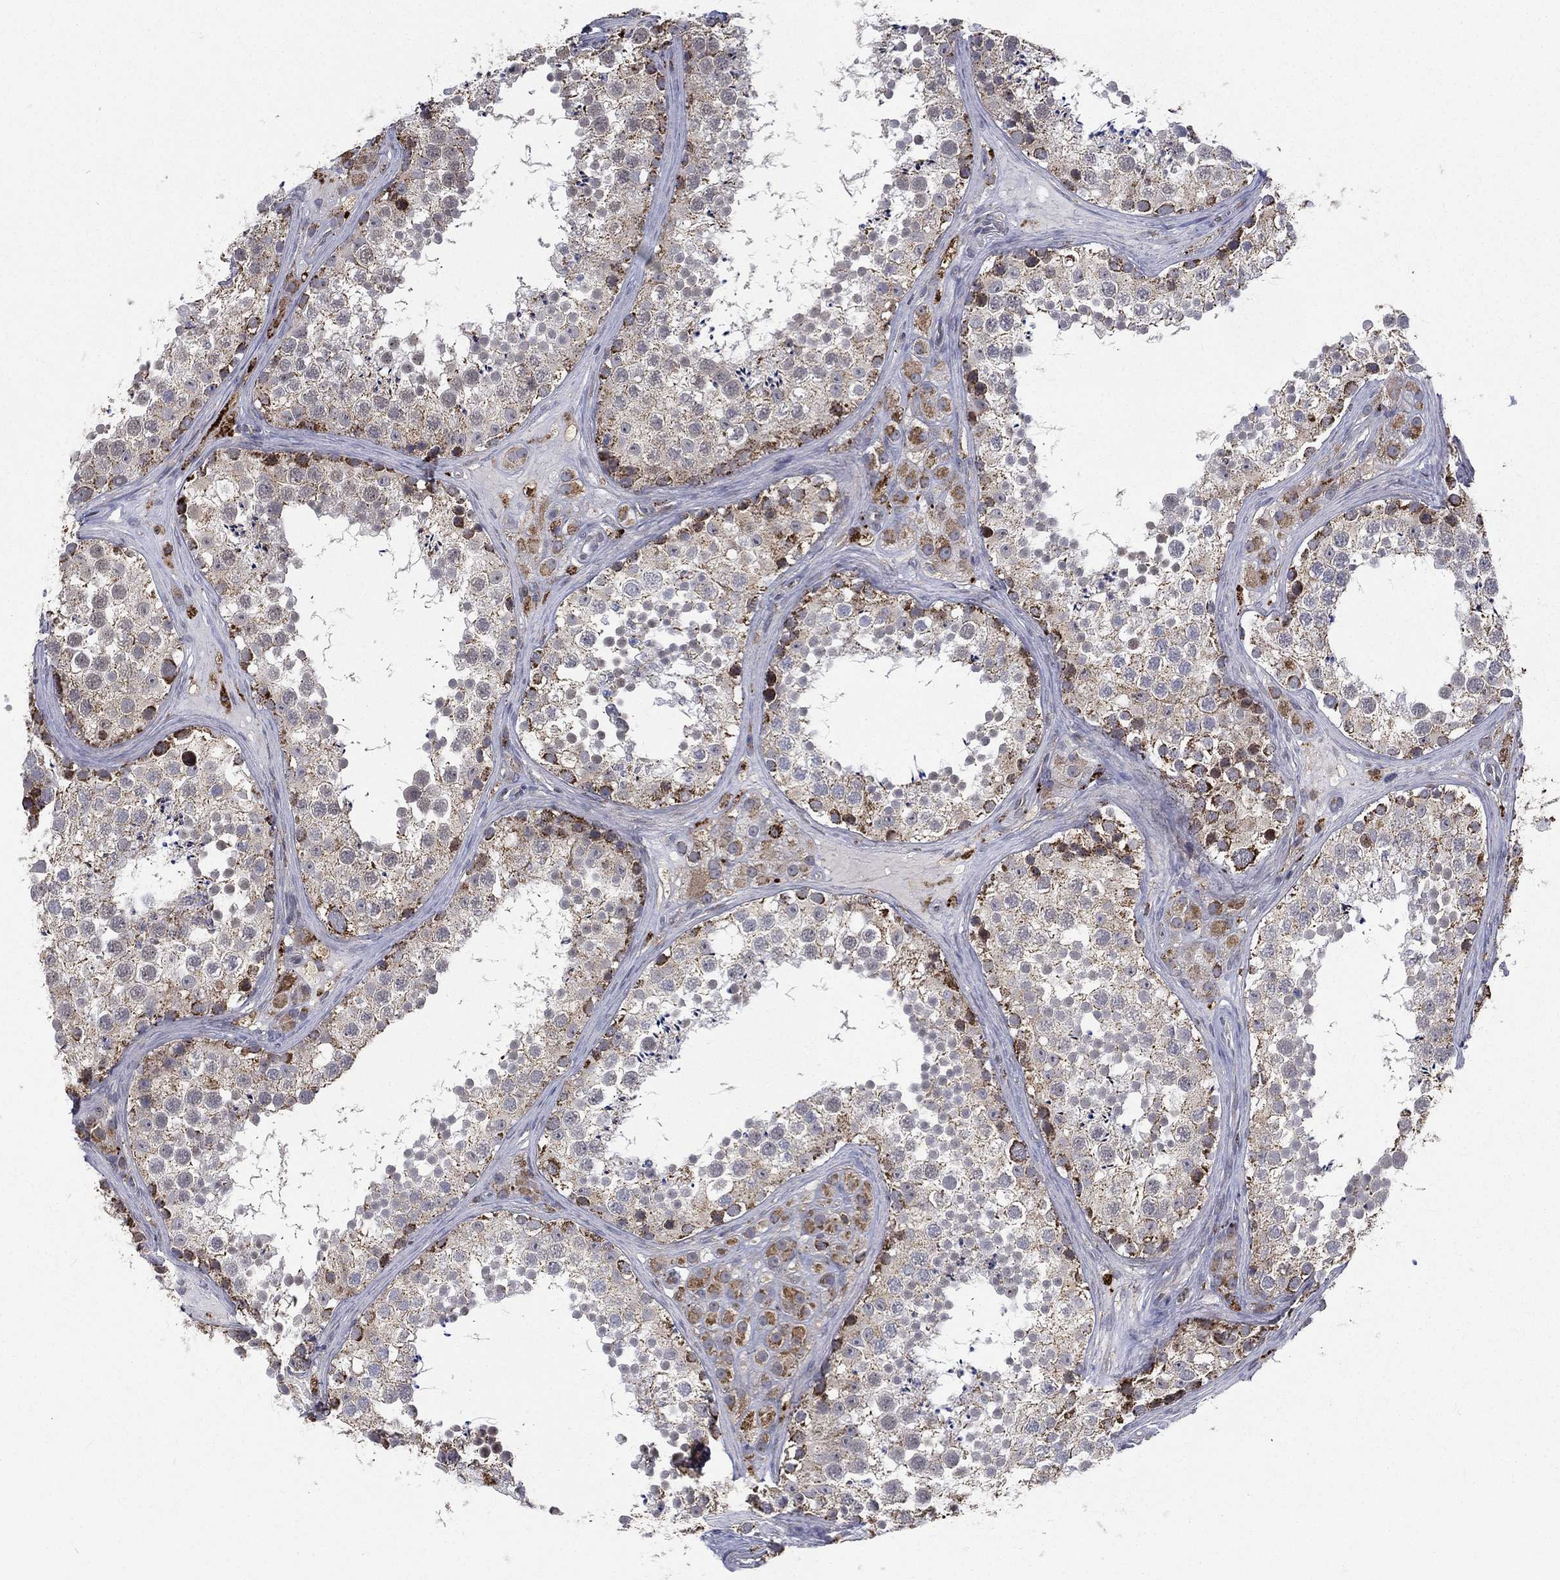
{"staining": {"intensity": "strong", "quantity": "<25%", "location": "cytoplasmic/membranous"}, "tissue": "testis", "cell_type": "Cells in seminiferous ducts", "image_type": "normal", "snomed": [{"axis": "morphology", "description": "Normal tissue, NOS"}, {"axis": "topography", "description": "Testis"}], "caption": "Immunohistochemical staining of benign human testis displays medium levels of strong cytoplasmic/membranous positivity in approximately <25% of cells in seminiferous ducts.", "gene": "RIN3", "patient": {"sex": "male", "age": 41}}